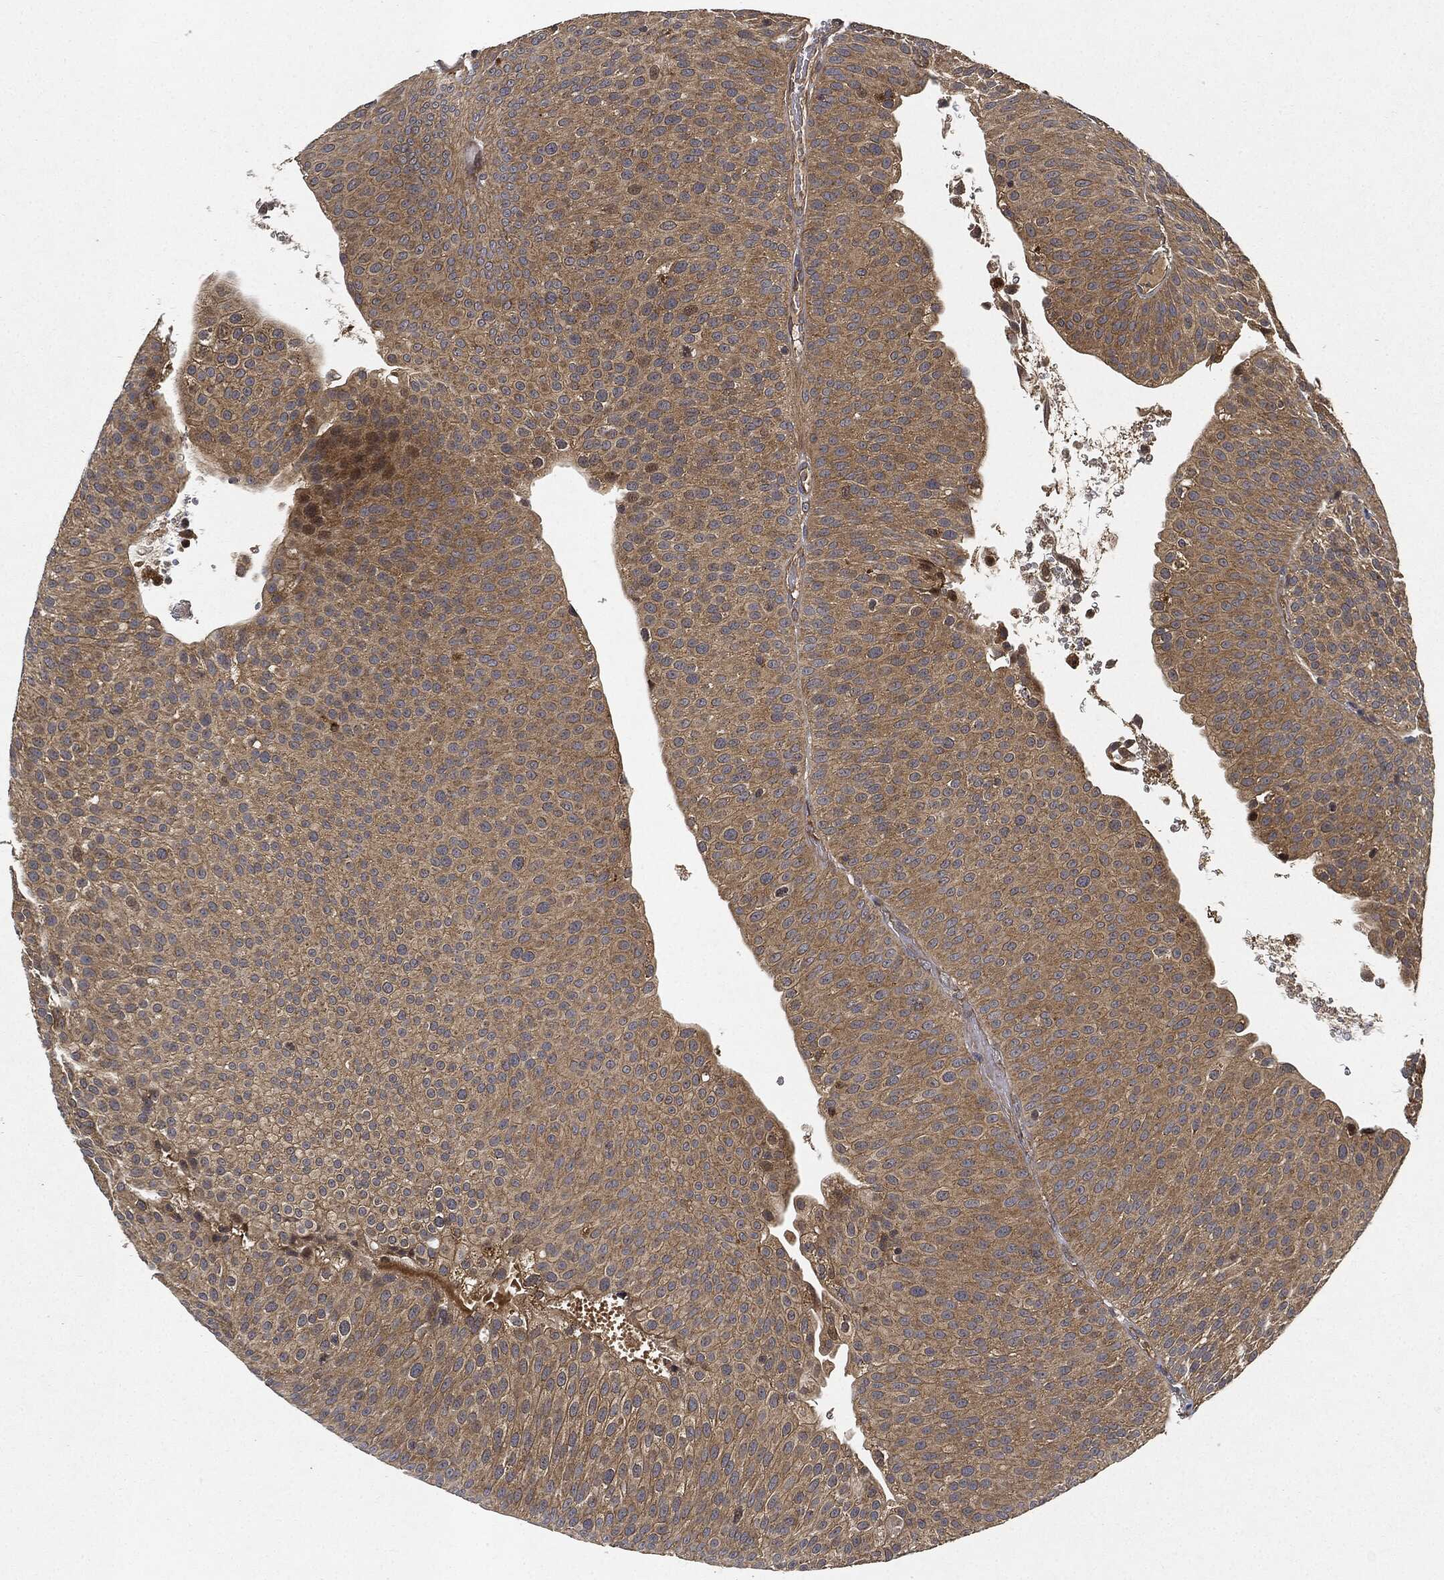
{"staining": {"intensity": "moderate", "quantity": ">75%", "location": "cytoplasmic/membranous"}, "tissue": "urothelial cancer", "cell_type": "Tumor cells", "image_type": "cancer", "snomed": [{"axis": "morphology", "description": "Urothelial carcinoma, Low grade"}, {"axis": "topography", "description": "Urinary bladder"}], "caption": "Human urothelial cancer stained with a protein marker reveals moderate staining in tumor cells.", "gene": "MLST8", "patient": {"sex": "male", "age": 65}}